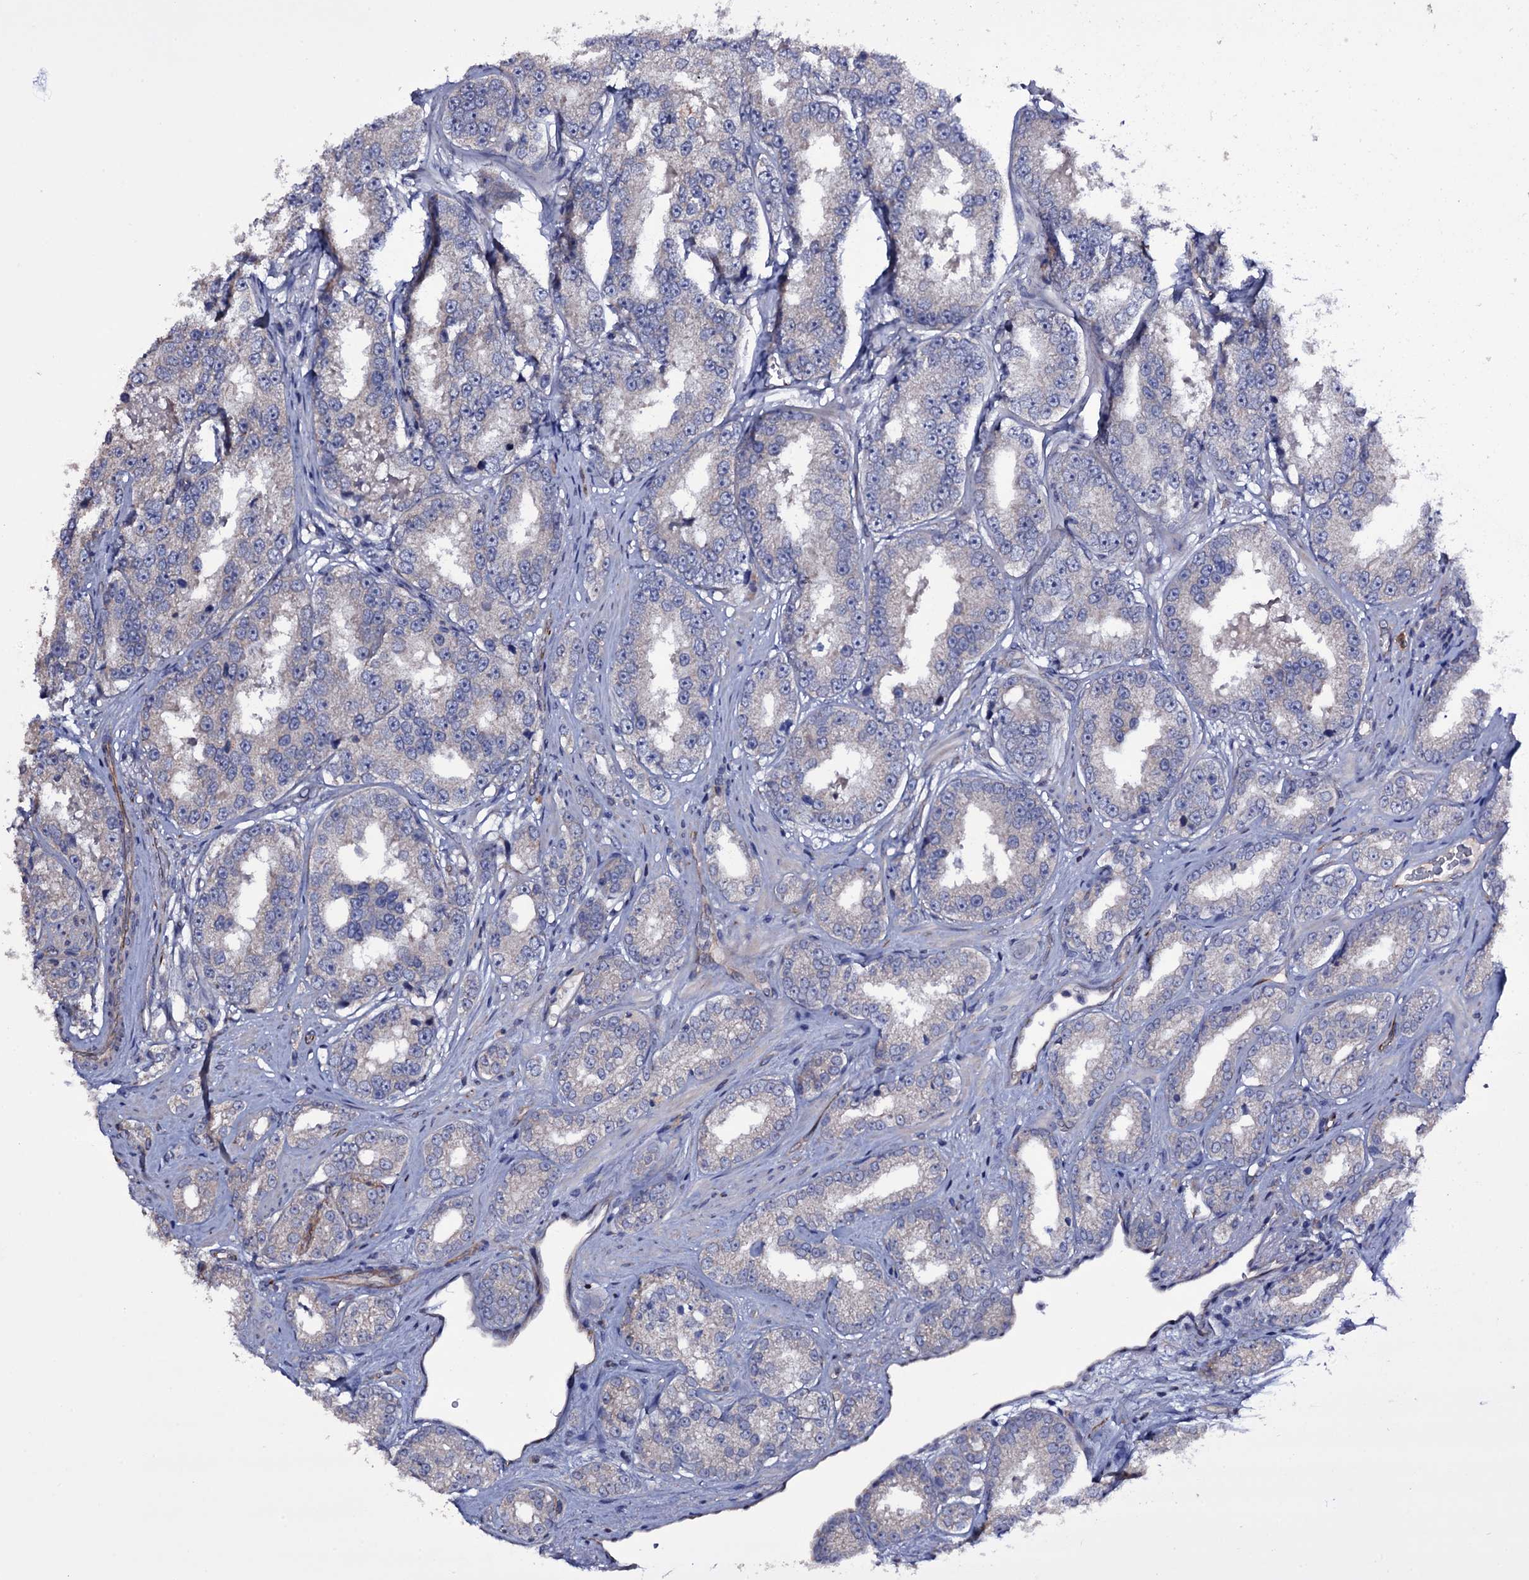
{"staining": {"intensity": "negative", "quantity": "none", "location": "none"}, "tissue": "prostate cancer", "cell_type": "Tumor cells", "image_type": "cancer", "snomed": [{"axis": "morphology", "description": "Normal tissue, NOS"}, {"axis": "morphology", "description": "Adenocarcinoma, High grade"}, {"axis": "topography", "description": "Prostate"}], "caption": "An immunohistochemistry image of prostate cancer is shown. There is no staining in tumor cells of prostate cancer.", "gene": "BCL2L14", "patient": {"sex": "male", "age": 83}}